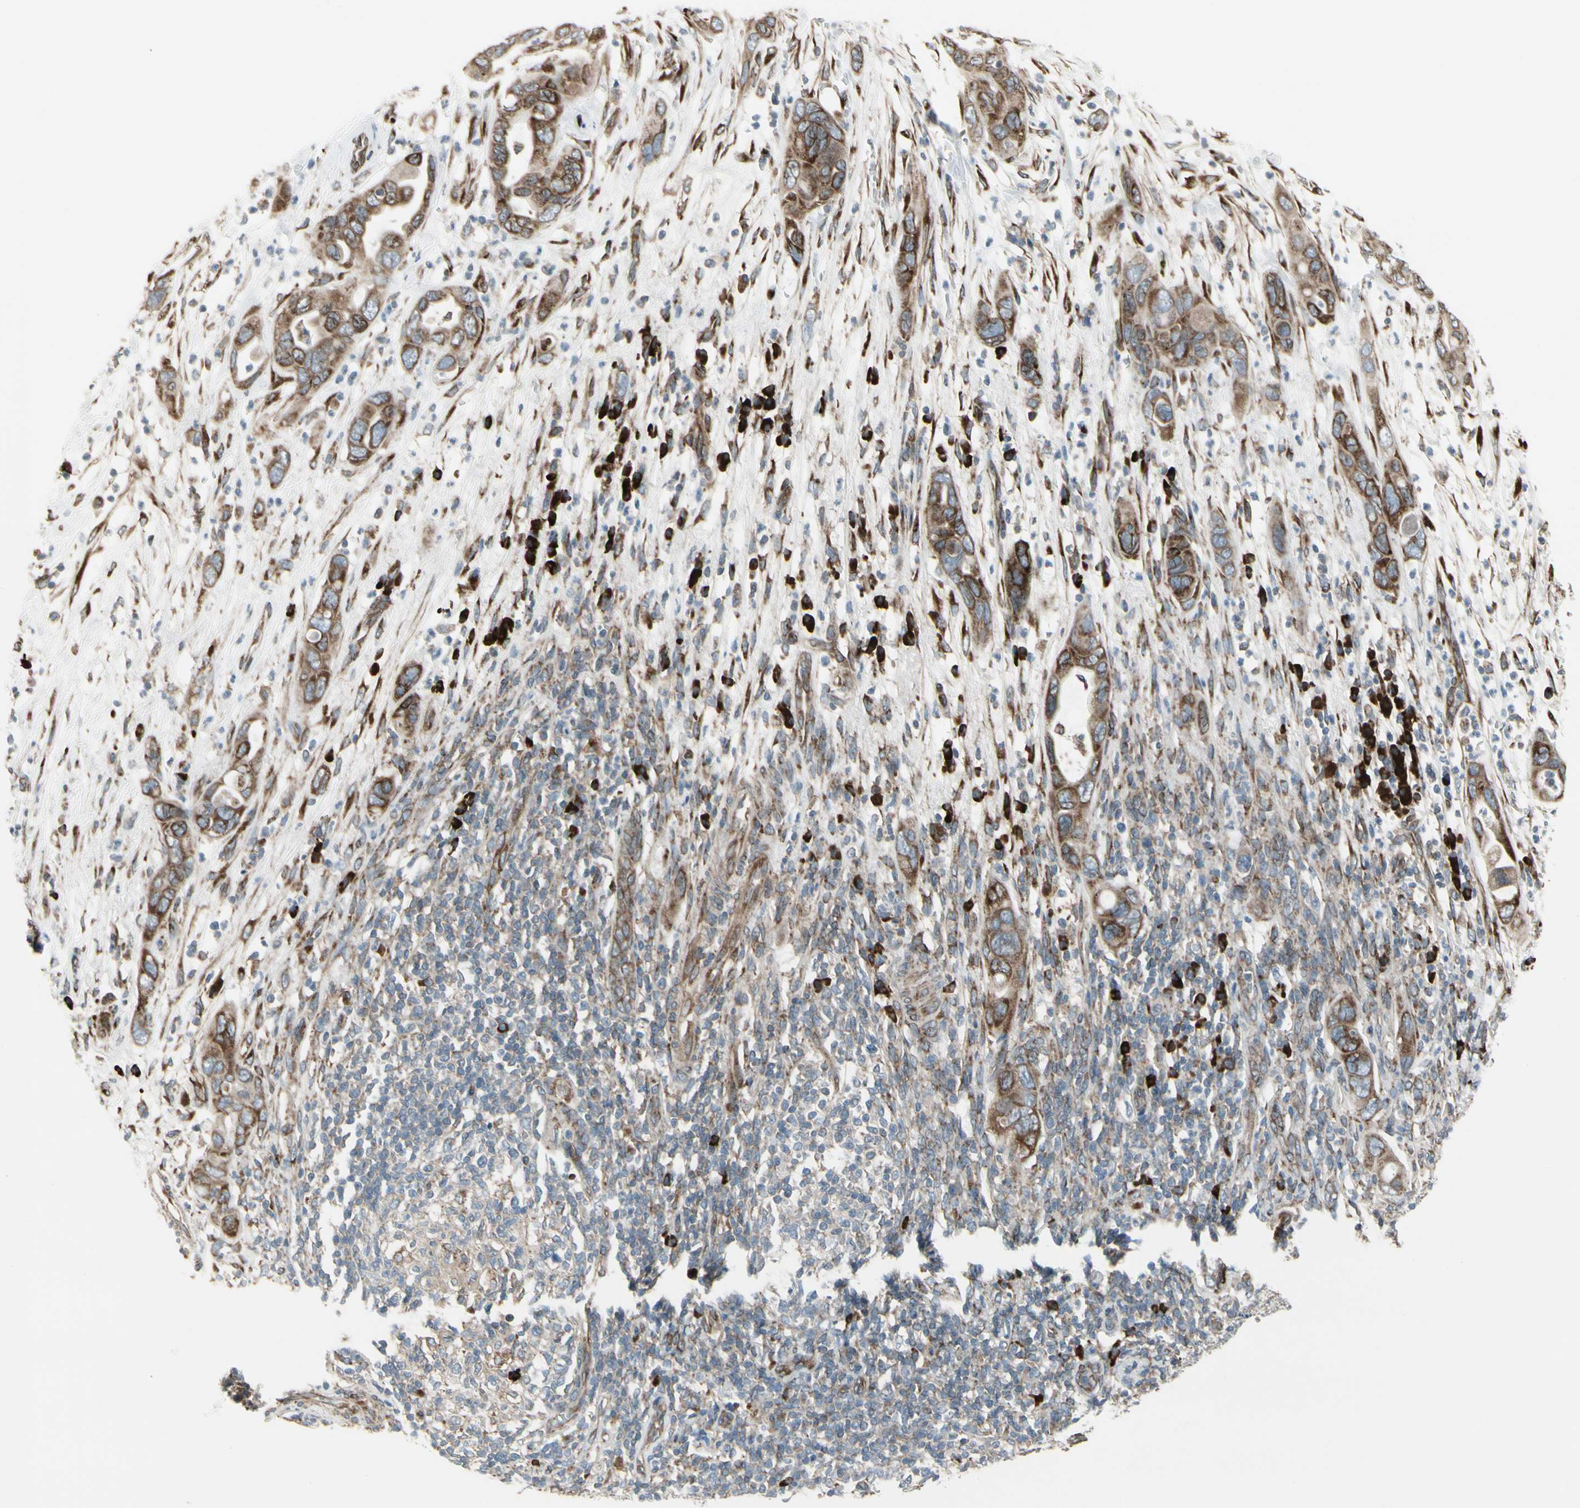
{"staining": {"intensity": "moderate", "quantity": ">75%", "location": "cytoplasmic/membranous"}, "tissue": "pancreatic cancer", "cell_type": "Tumor cells", "image_type": "cancer", "snomed": [{"axis": "morphology", "description": "Adenocarcinoma, NOS"}, {"axis": "topography", "description": "Pancreas"}], "caption": "Immunohistochemistry photomicrograph of human pancreatic adenocarcinoma stained for a protein (brown), which reveals medium levels of moderate cytoplasmic/membranous expression in about >75% of tumor cells.", "gene": "FNDC3A", "patient": {"sex": "female", "age": 71}}